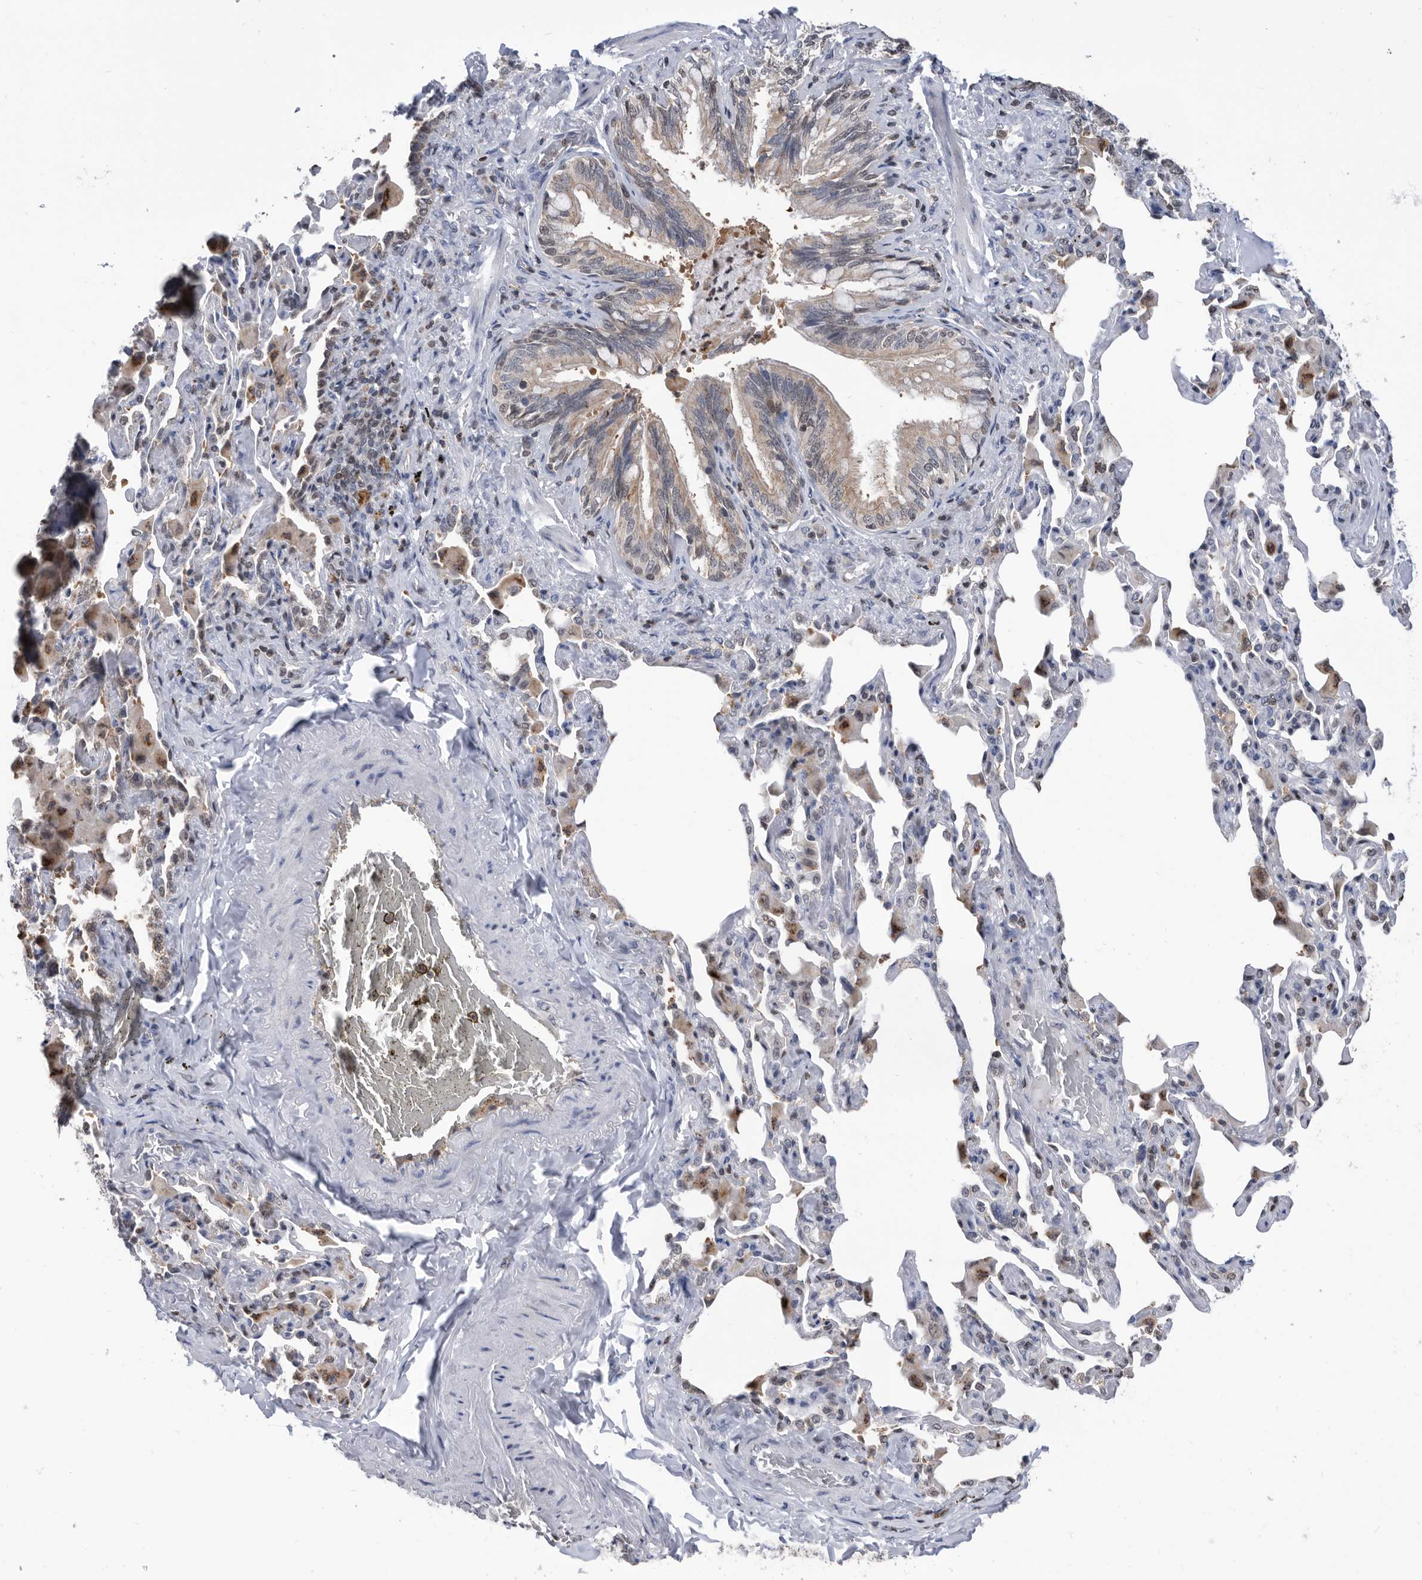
{"staining": {"intensity": "moderate", "quantity": "25%-75%", "location": "cytoplasmic/membranous"}, "tissue": "bronchus", "cell_type": "Respiratory epithelial cells", "image_type": "normal", "snomed": [{"axis": "morphology", "description": "Normal tissue, NOS"}, {"axis": "morphology", "description": "Inflammation, NOS"}, {"axis": "topography", "description": "Lung"}], "caption": "IHC photomicrograph of benign bronchus: bronchus stained using IHC shows medium levels of moderate protein expression localized specifically in the cytoplasmic/membranous of respiratory epithelial cells, appearing as a cytoplasmic/membranous brown color.", "gene": "TSTD1", "patient": {"sex": "female", "age": 46}}